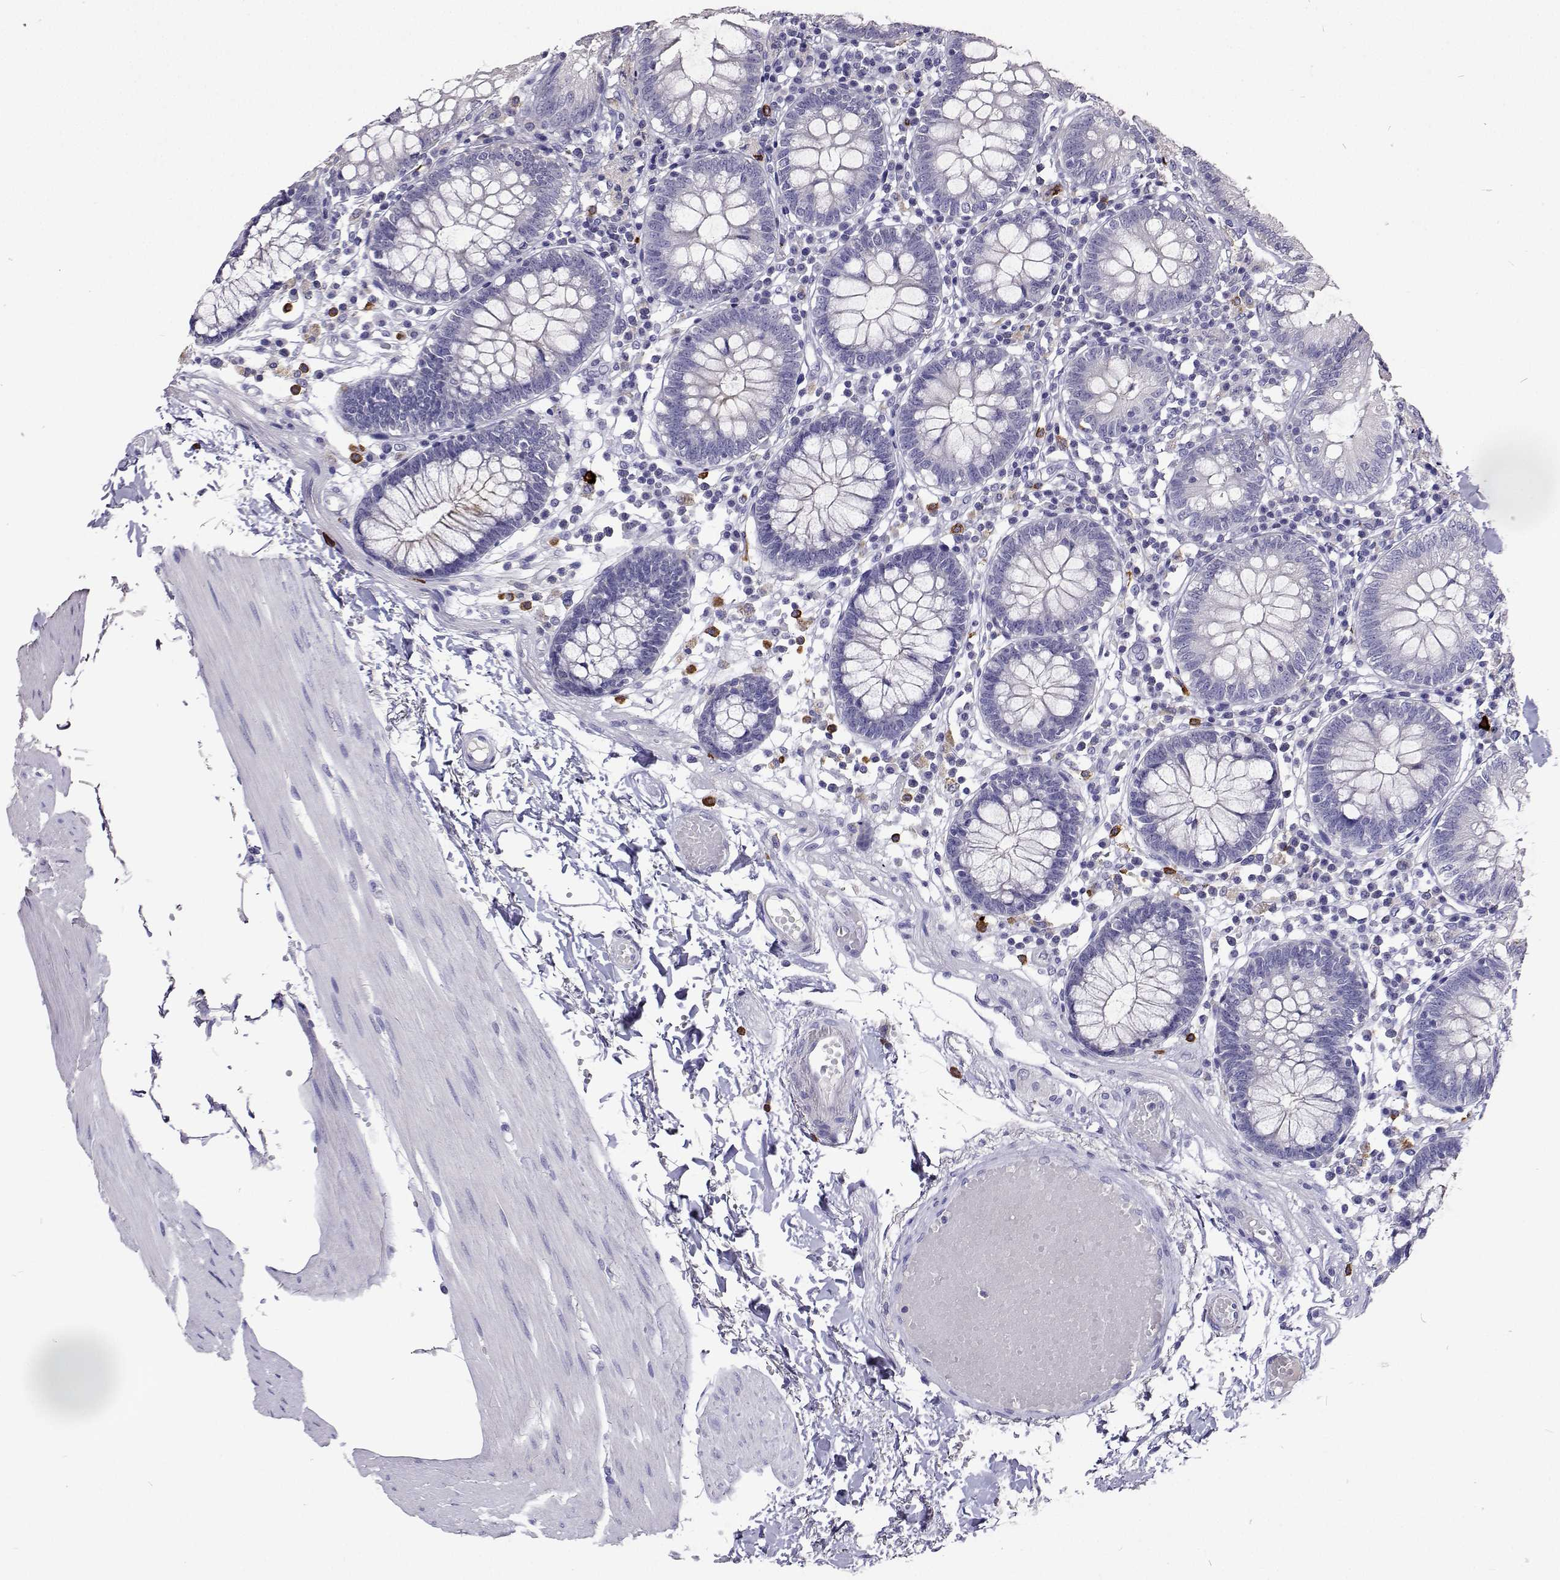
{"staining": {"intensity": "negative", "quantity": "none", "location": "none"}, "tissue": "colon", "cell_type": "Endothelial cells", "image_type": "normal", "snomed": [{"axis": "morphology", "description": "Normal tissue, NOS"}, {"axis": "morphology", "description": "Adenocarcinoma, NOS"}, {"axis": "topography", "description": "Colon"}], "caption": "Immunohistochemistry (IHC) micrograph of unremarkable human colon stained for a protein (brown), which demonstrates no expression in endothelial cells.", "gene": "CFAP44", "patient": {"sex": "male", "age": 83}}